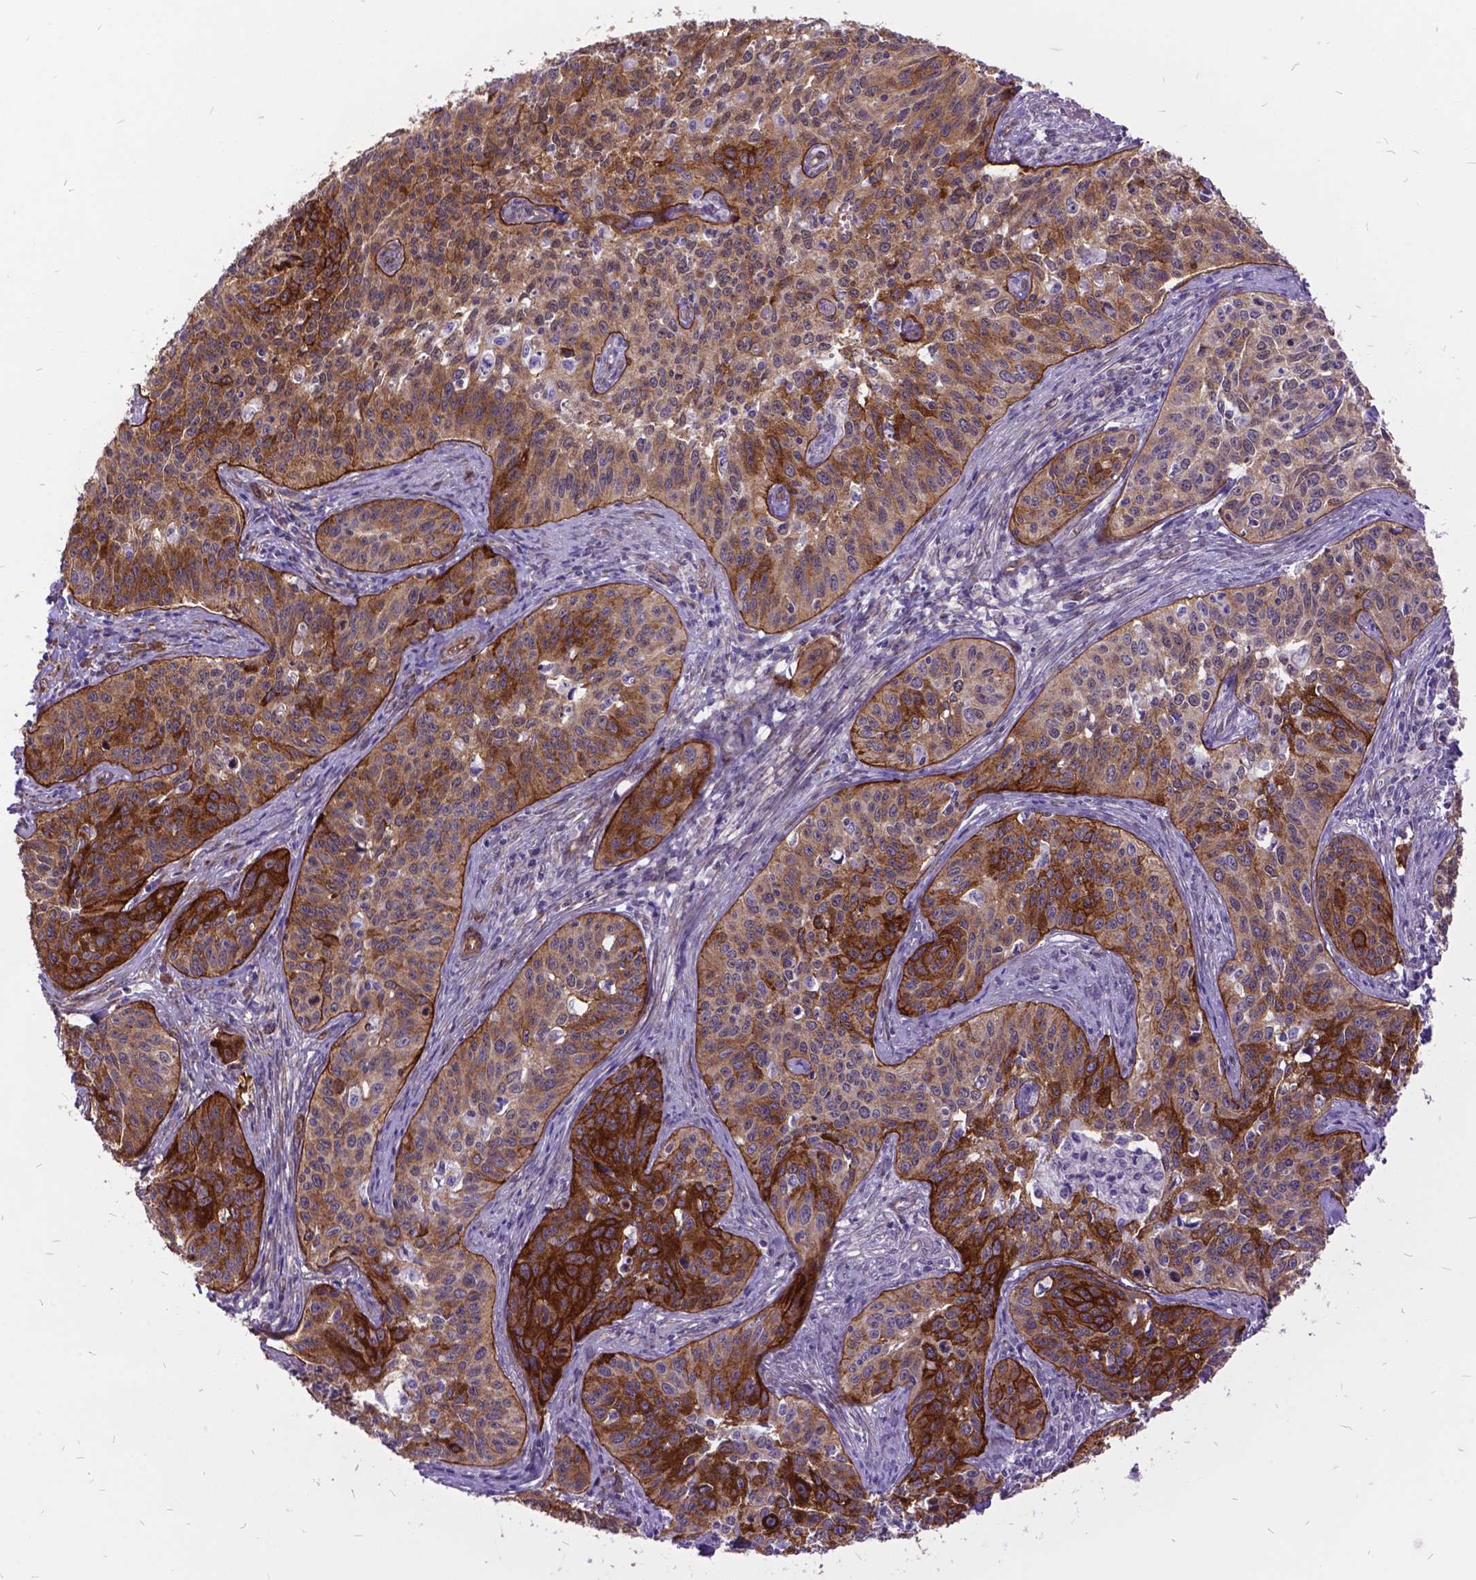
{"staining": {"intensity": "moderate", "quantity": ">75%", "location": "cytoplasmic/membranous"}, "tissue": "cervical cancer", "cell_type": "Tumor cells", "image_type": "cancer", "snomed": [{"axis": "morphology", "description": "Squamous cell carcinoma, NOS"}, {"axis": "topography", "description": "Cervix"}], "caption": "Immunohistochemical staining of human cervical cancer reveals medium levels of moderate cytoplasmic/membranous protein staining in approximately >75% of tumor cells.", "gene": "GRB7", "patient": {"sex": "female", "age": 31}}